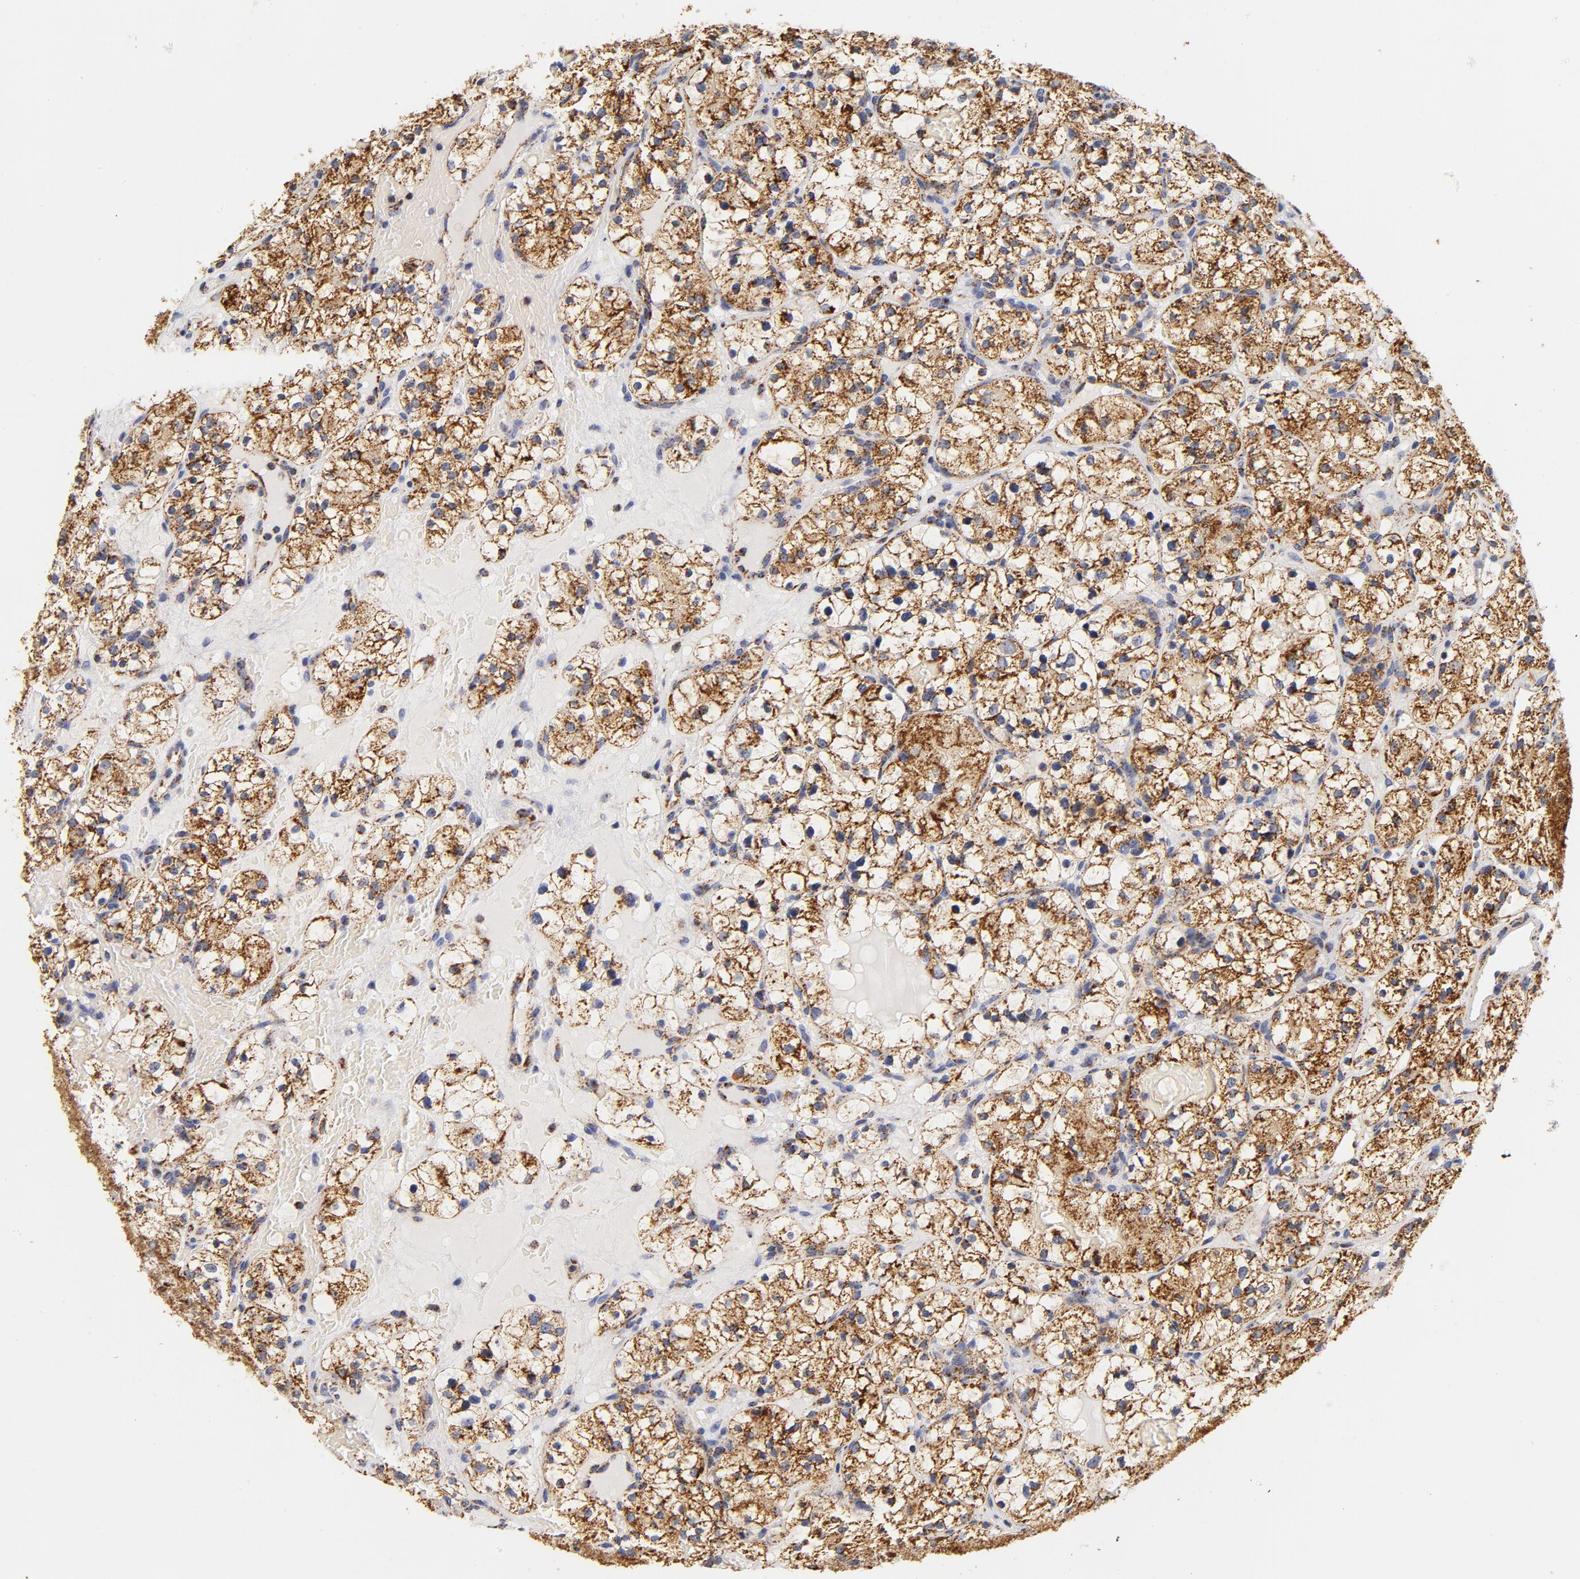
{"staining": {"intensity": "strong", "quantity": ">75%", "location": "cytoplasmic/membranous"}, "tissue": "renal cancer", "cell_type": "Tumor cells", "image_type": "cancer", "snomed": [{"axis": "morphology", "description": "Adenocarcinoma, NOS"}, {"axis": "topography", "description": "Kidney"}], "caption": "IHC histopathology image of neoplastic tissue: human adenocarcinoma (renal) stained using immunohistochemistry (IHC) displays high levels of strong protein expression localized specifically in the cytoplasmic/membranous of tumor cells, appearing as a cytoplasmic/membranous brown color.", "gene": "ECHS1", "patient": {"sex": "female", "age": 60}}